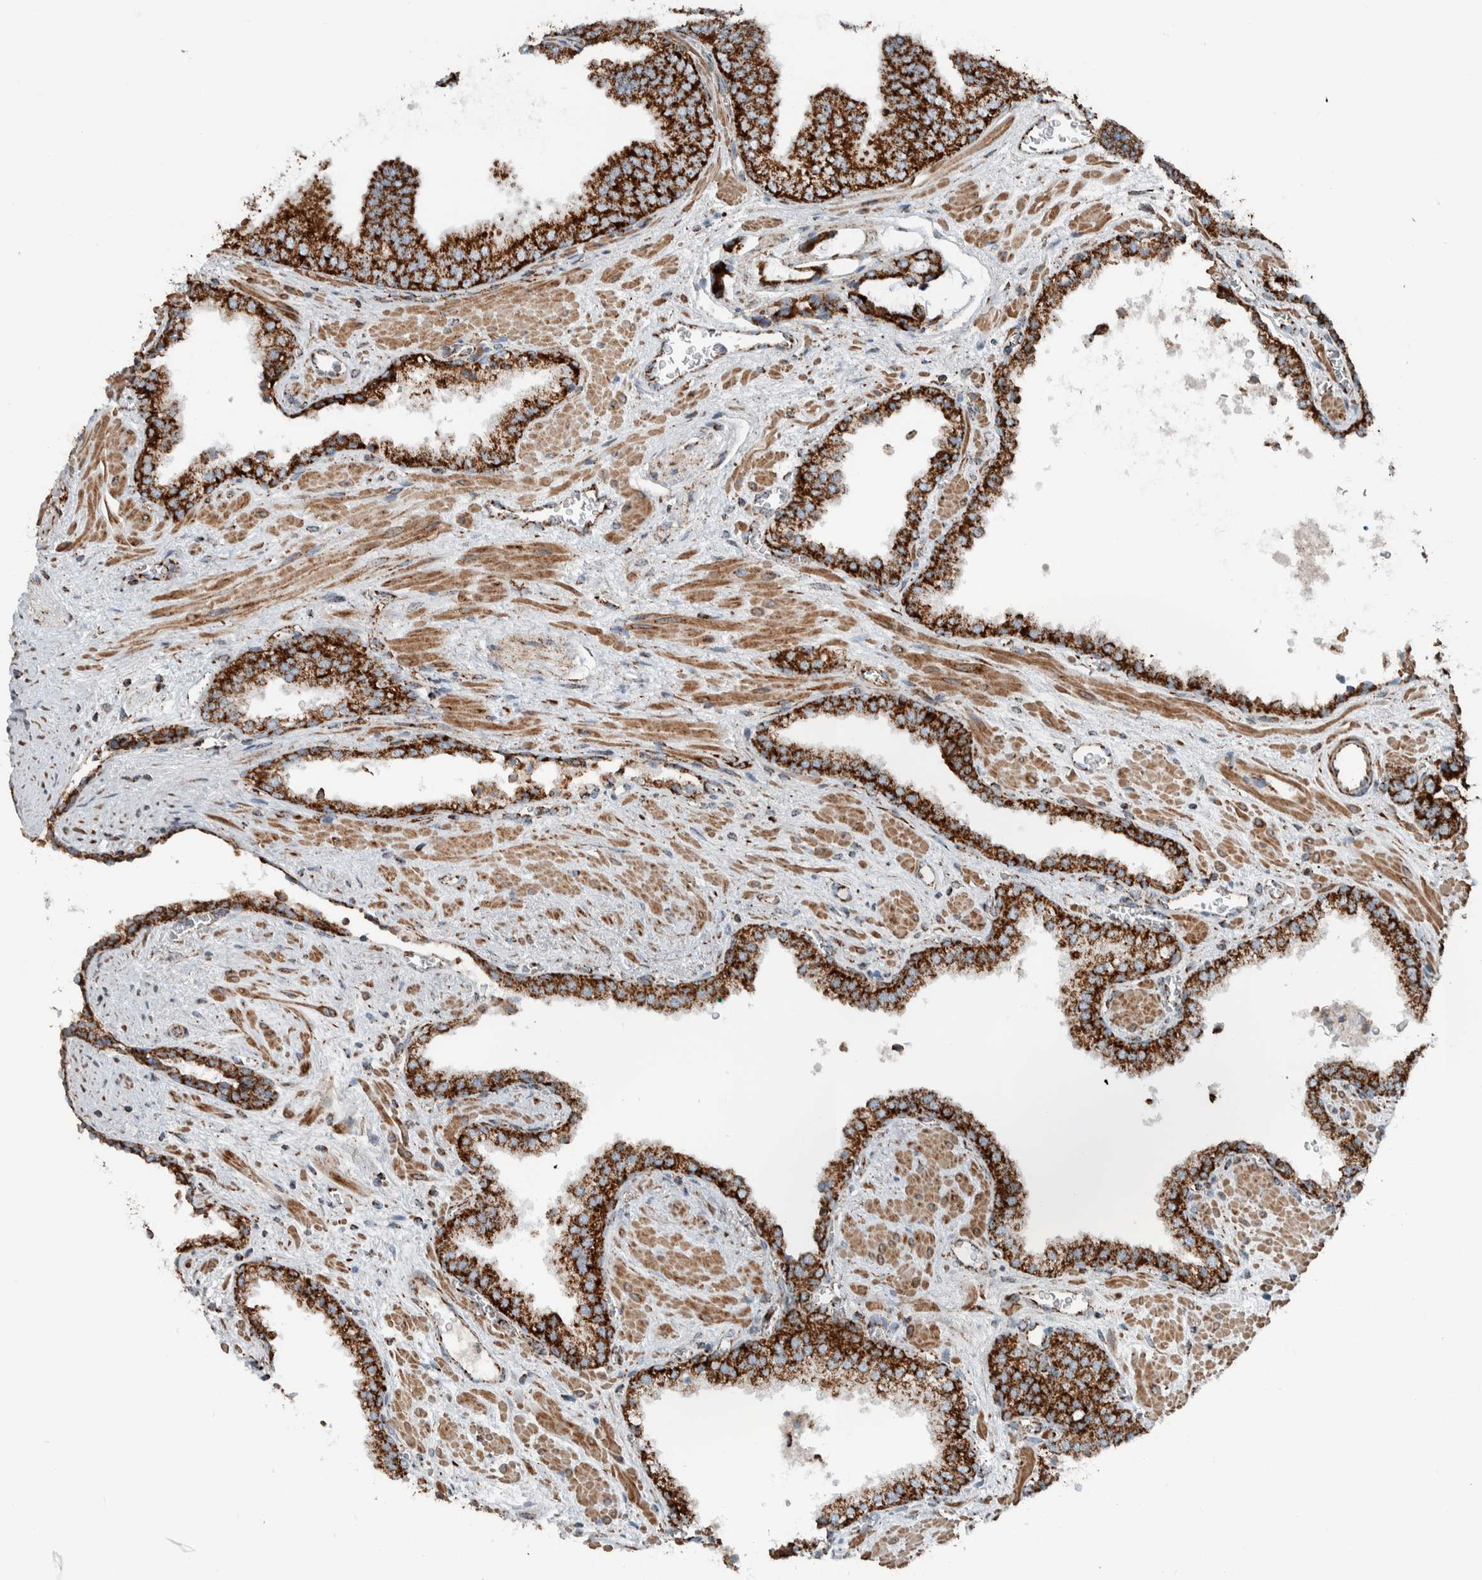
{"staining": {"intensity": "strong", "quantity": ">75%", "location": "cytoplasmic/membranous"}, "tissue": "prostate cancer", "cell_type": "Tumor cells", "image_type": "cancer", "snomed": [{"axis": "morphology", "description": "Adenocarcinoma, Low grade"}, {"axis": "topography", "description": "Prostate"}], "caption": "A brown stain labels strong cytoplasmic/membranous expression of a protein in prostate low-grade adenocarcinoma tumor cells.", "gene": "CNTROB", "patient": {"sex": "male", "age": 71}}